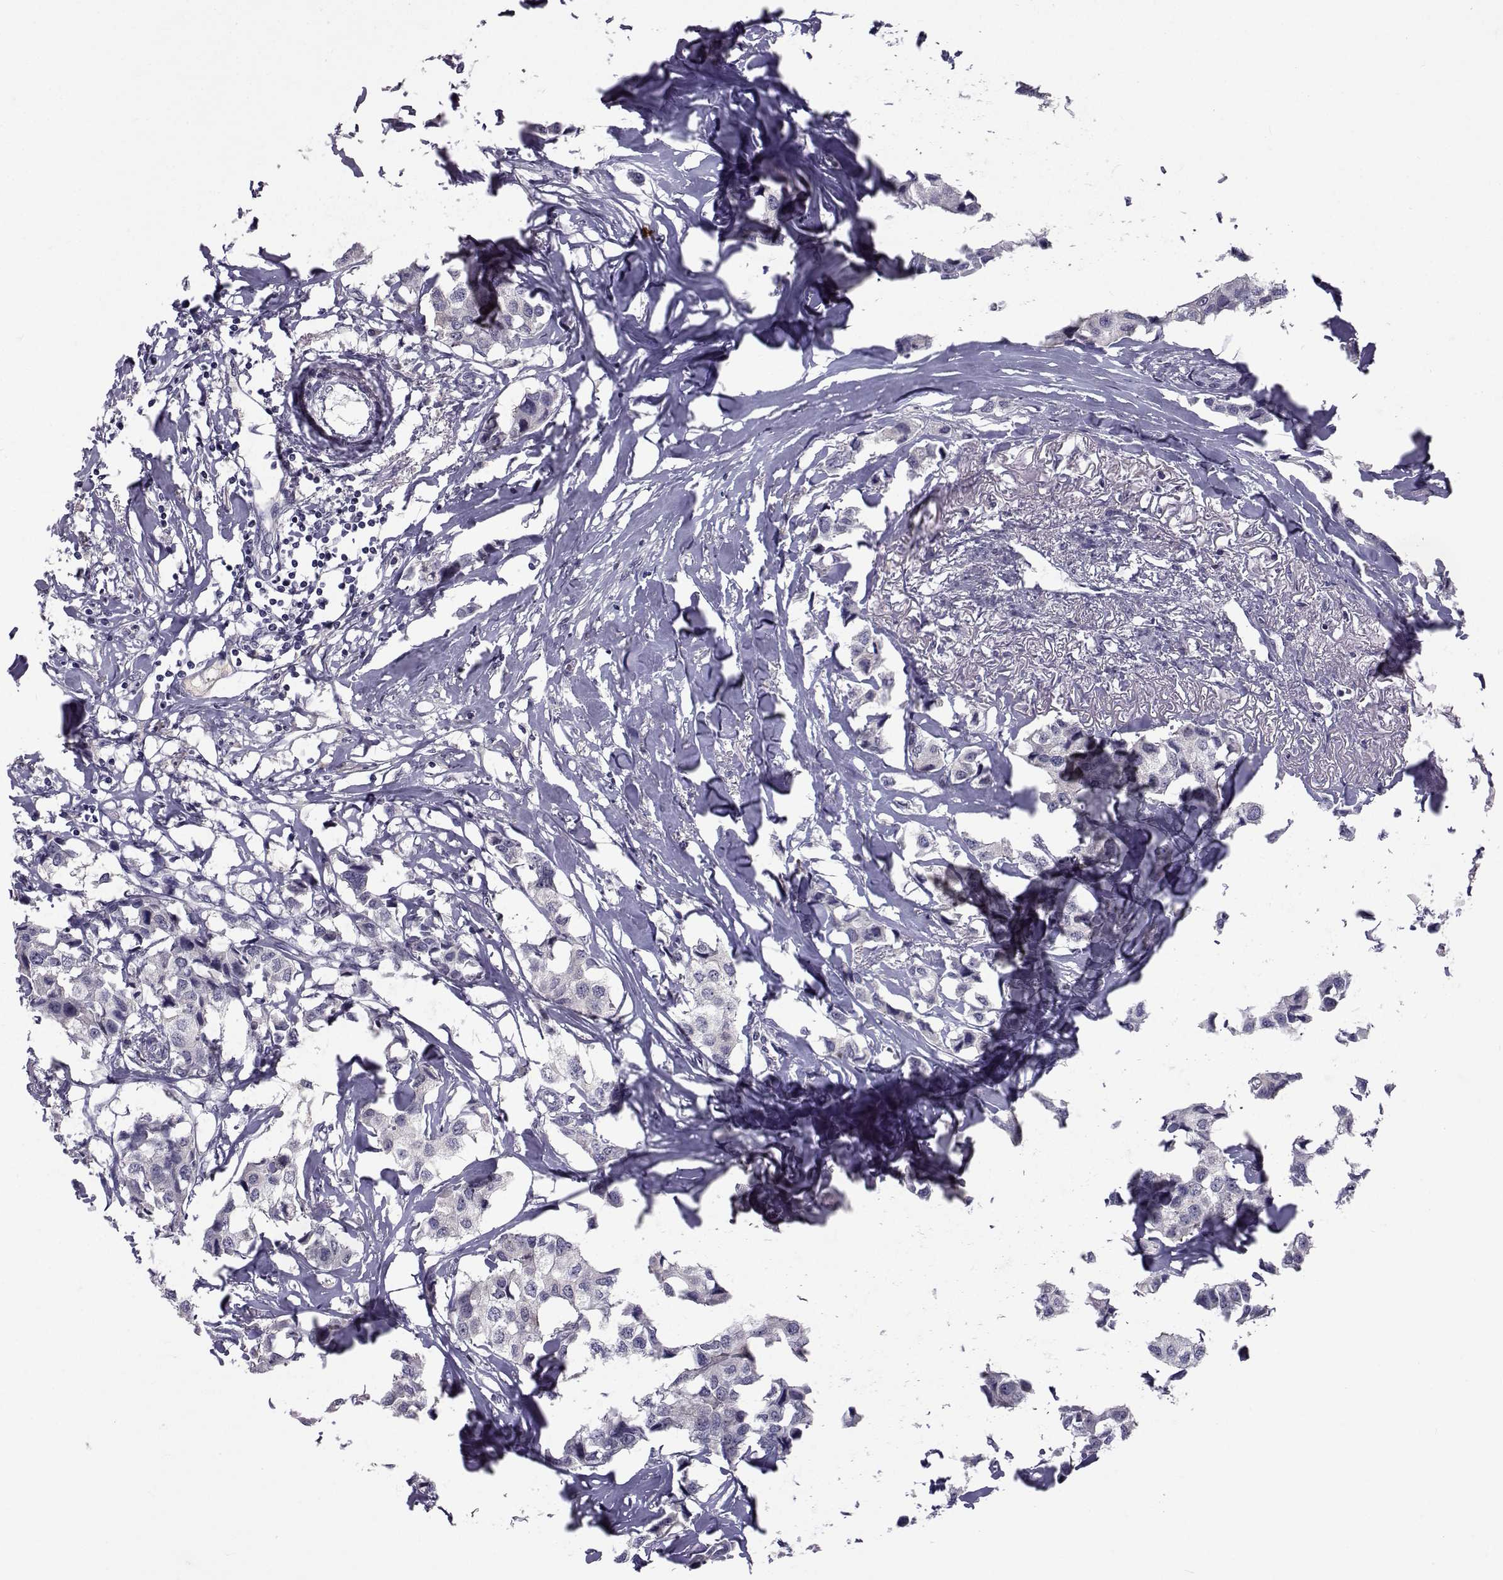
{"staining": {"intensity": "negative", "quantity": "none", "location": "none"}, "tissue": "breast cancer", "cell_type": "Tumor cells", "image_type": "cancer", "snomed": [{"axis": "morphology", "description": "Duct carcinoma"}, {"axis": "topography", "description": "Breast"}], "caption": "Immunohistochemistry photomicrograph of neoplastic tissue: invasive ductal carcinoma (breast) stained with DAB (3,3'-diaminobenzidine) displays no significant protein expression in tumor cells.", "gene": "TNFRSF11B", "patient": {"sex": "female", "age": 80}}